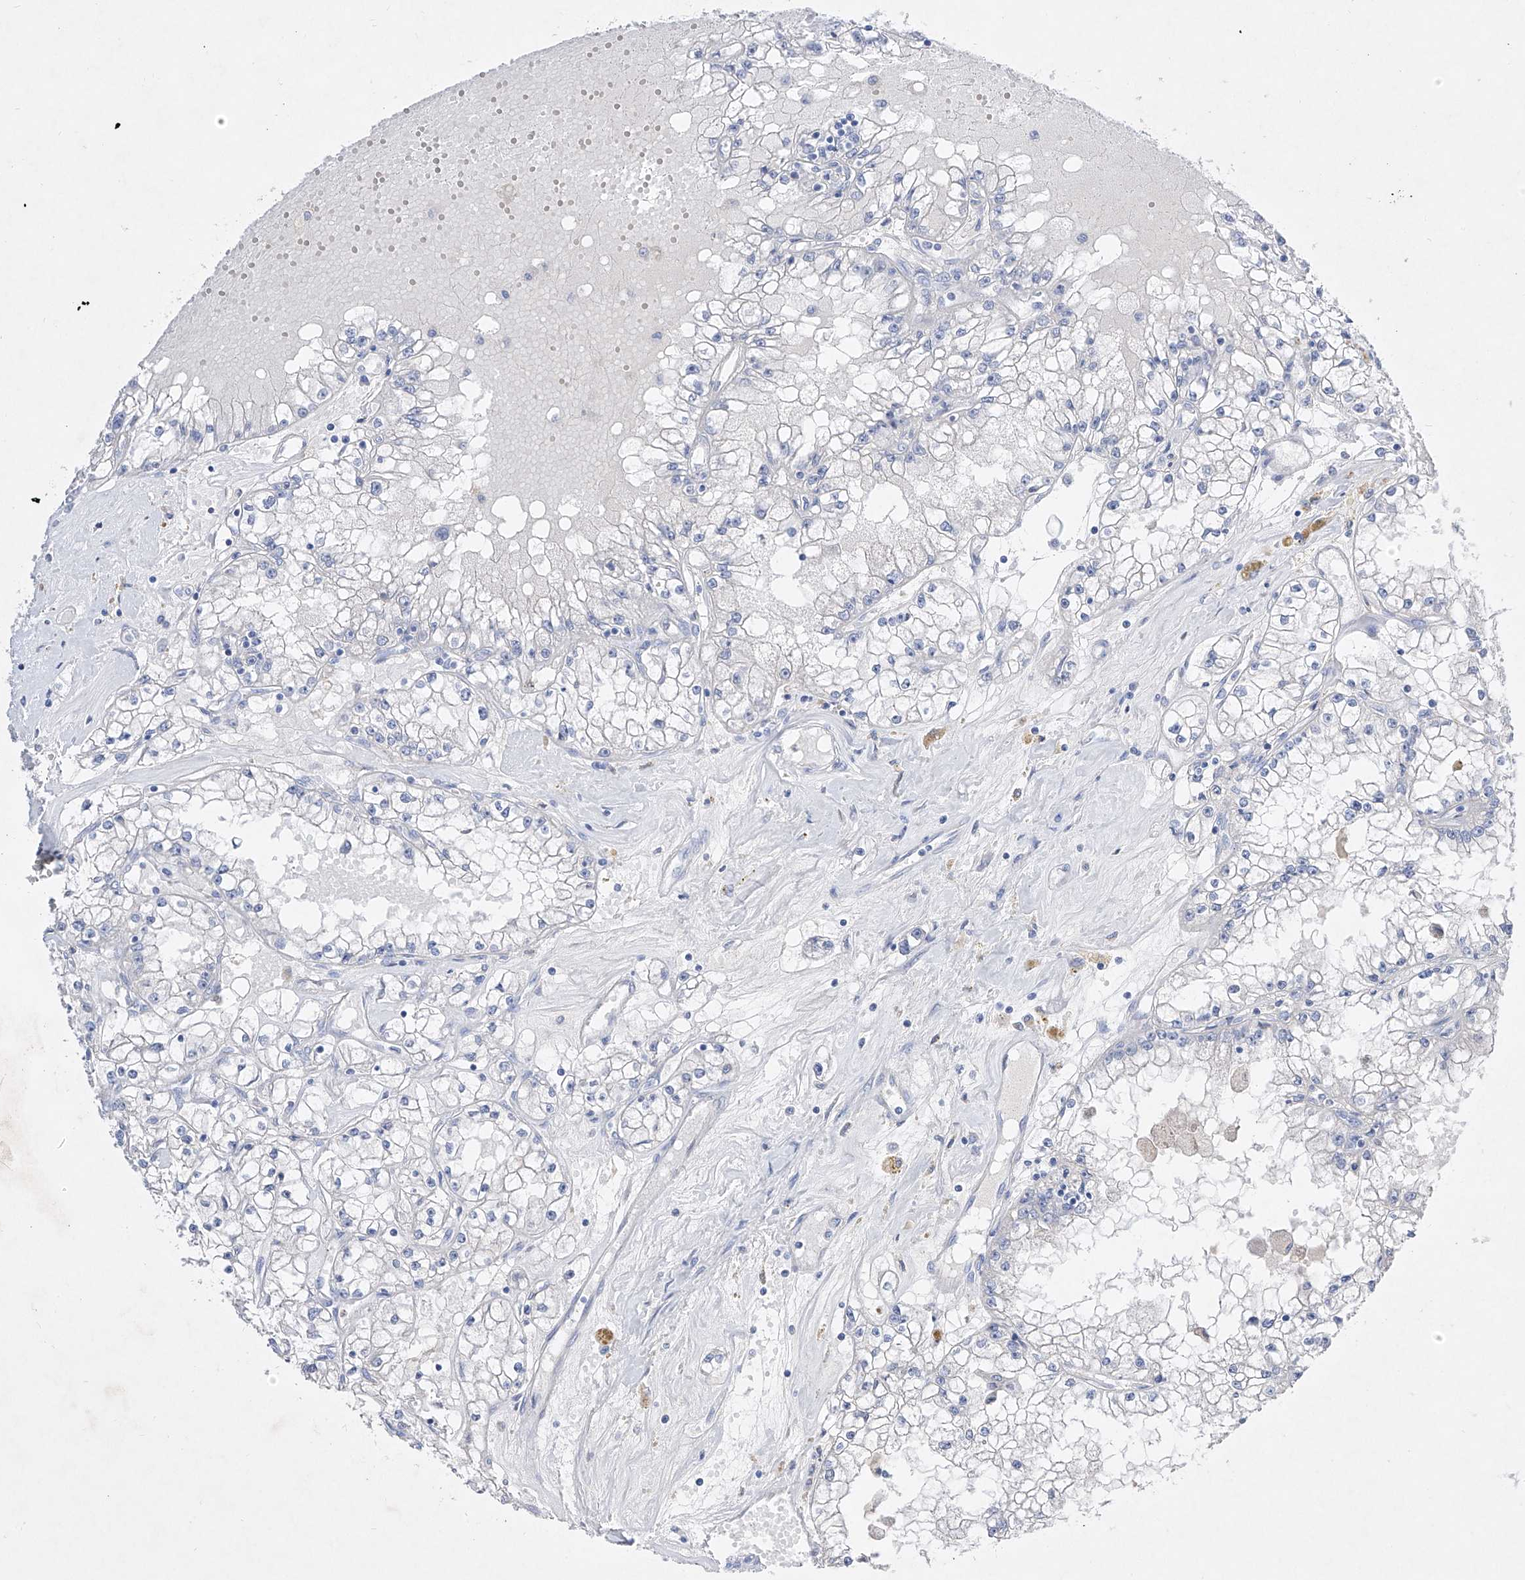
{"staining": {"intensity": "negative", "quantity": "none", "location": "none"}, "tissue": "renal cancer", "cell_type": "Tumor cells", "image_type": "cancer", "snomed": [{"axis": "morphology", "description": "Adenocarcinoma, NOS"}, {"axis": "topography", "description": "Kidney"}], "caption": "Tumor cells show no significant protein staining in renal cancer.", "gene": "TM7SF2", "patient": {"sex": "male", "age": 56}}